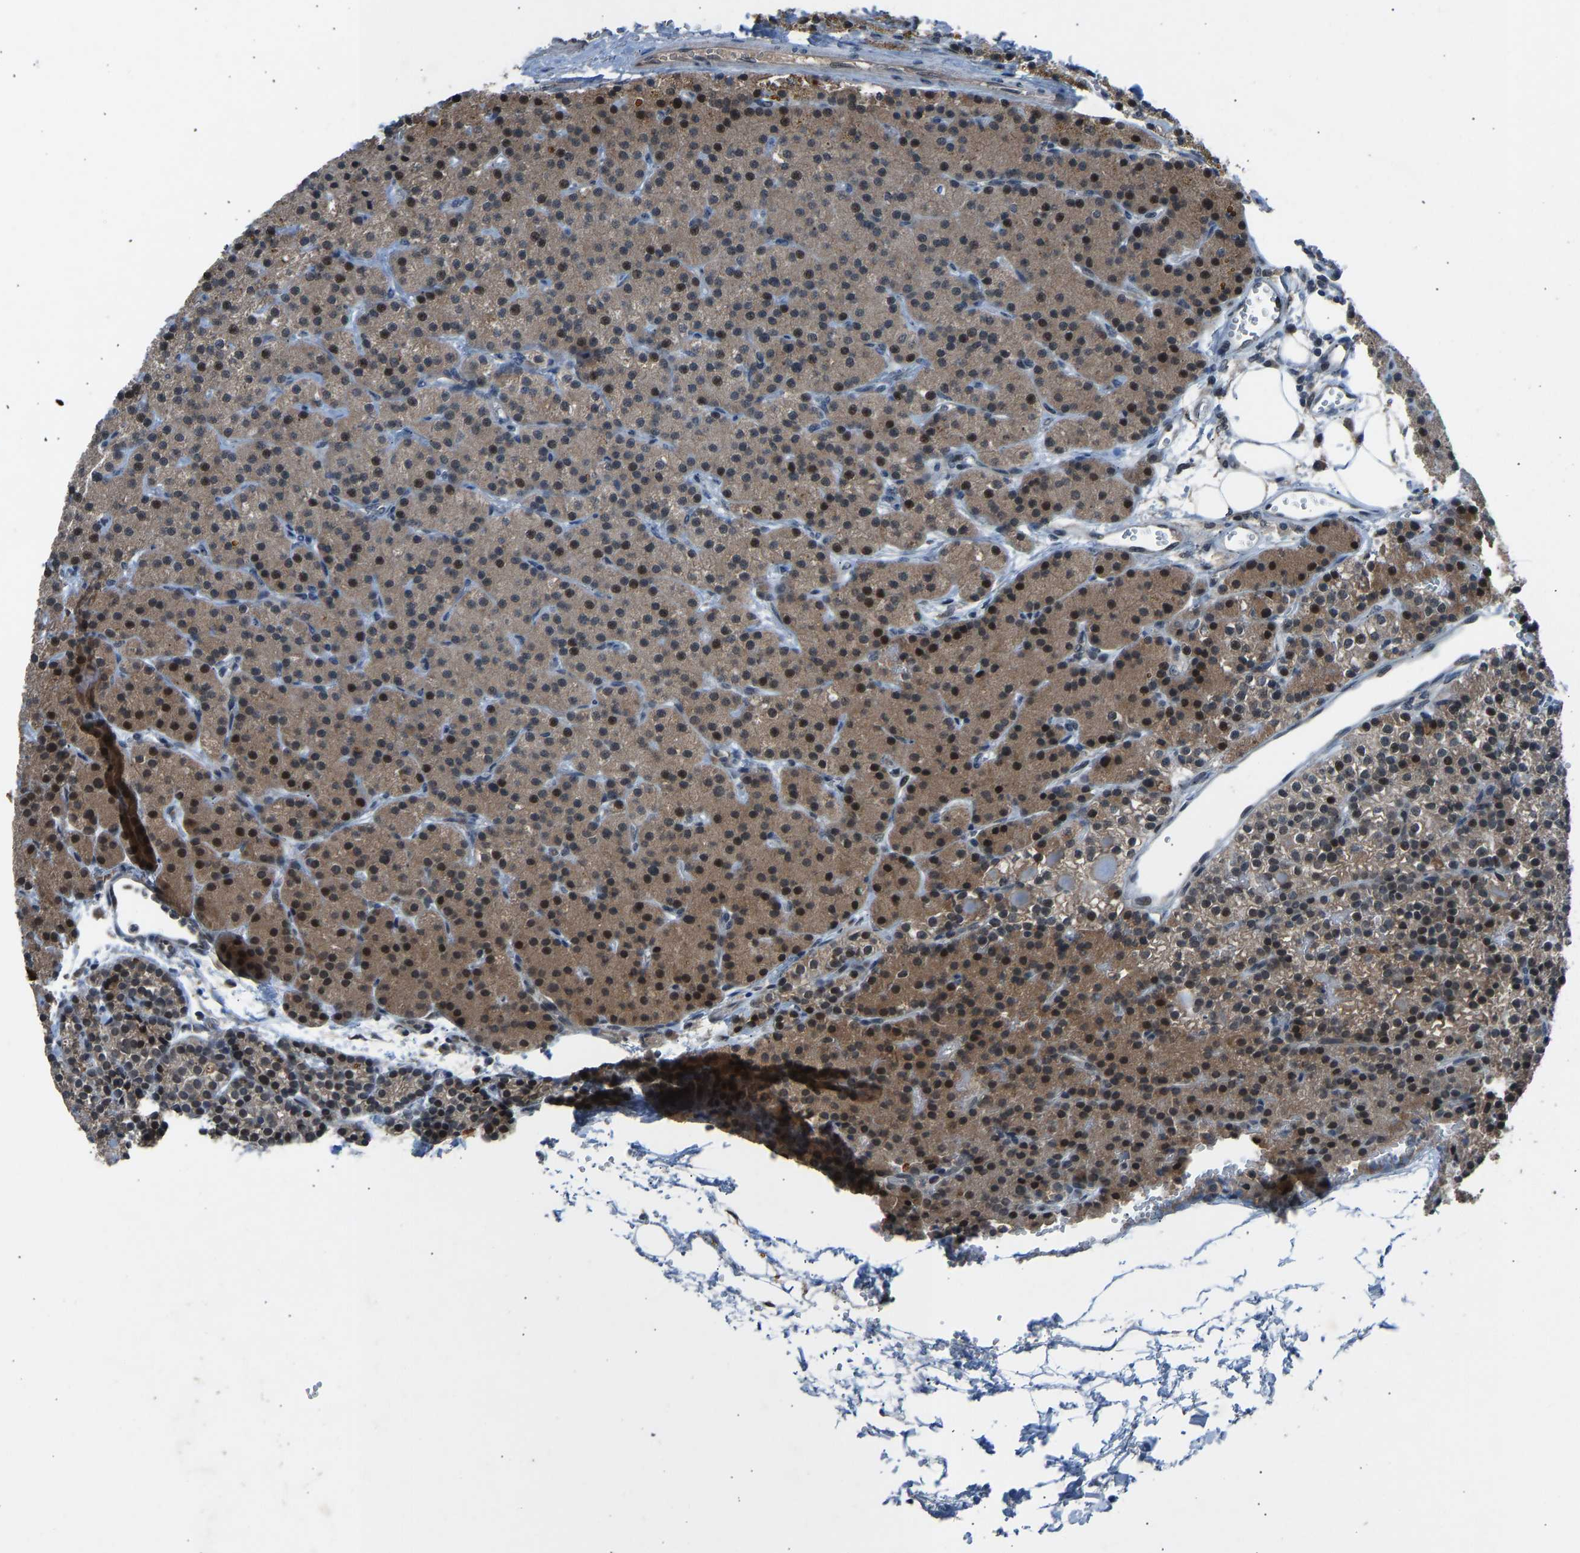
{"staining": {"intensity": "strong", "quantity": ">75%", "location": "cytoplasmic/membranous,nuclear"}, "tissue": "parathyroid gland", "cell_type": "Glandular cells", "image_type": "normal", "snomed": [{"axis": "morphology", "description": "Normal tissue, NOS"}, {"axis": "morphology", "description": "Adenoma, NOS"}, {"axis": "topography", "description": "Parathyroid gland"}], "caption": "Parathyroid gland stained with a brown dye demonstrates strong cytoplasmic/membranous,nuclear positive positivity in about >75% of glandular cells.", "gene": "SLC43A1", "patient": {"sex": "male", "age": 75}}